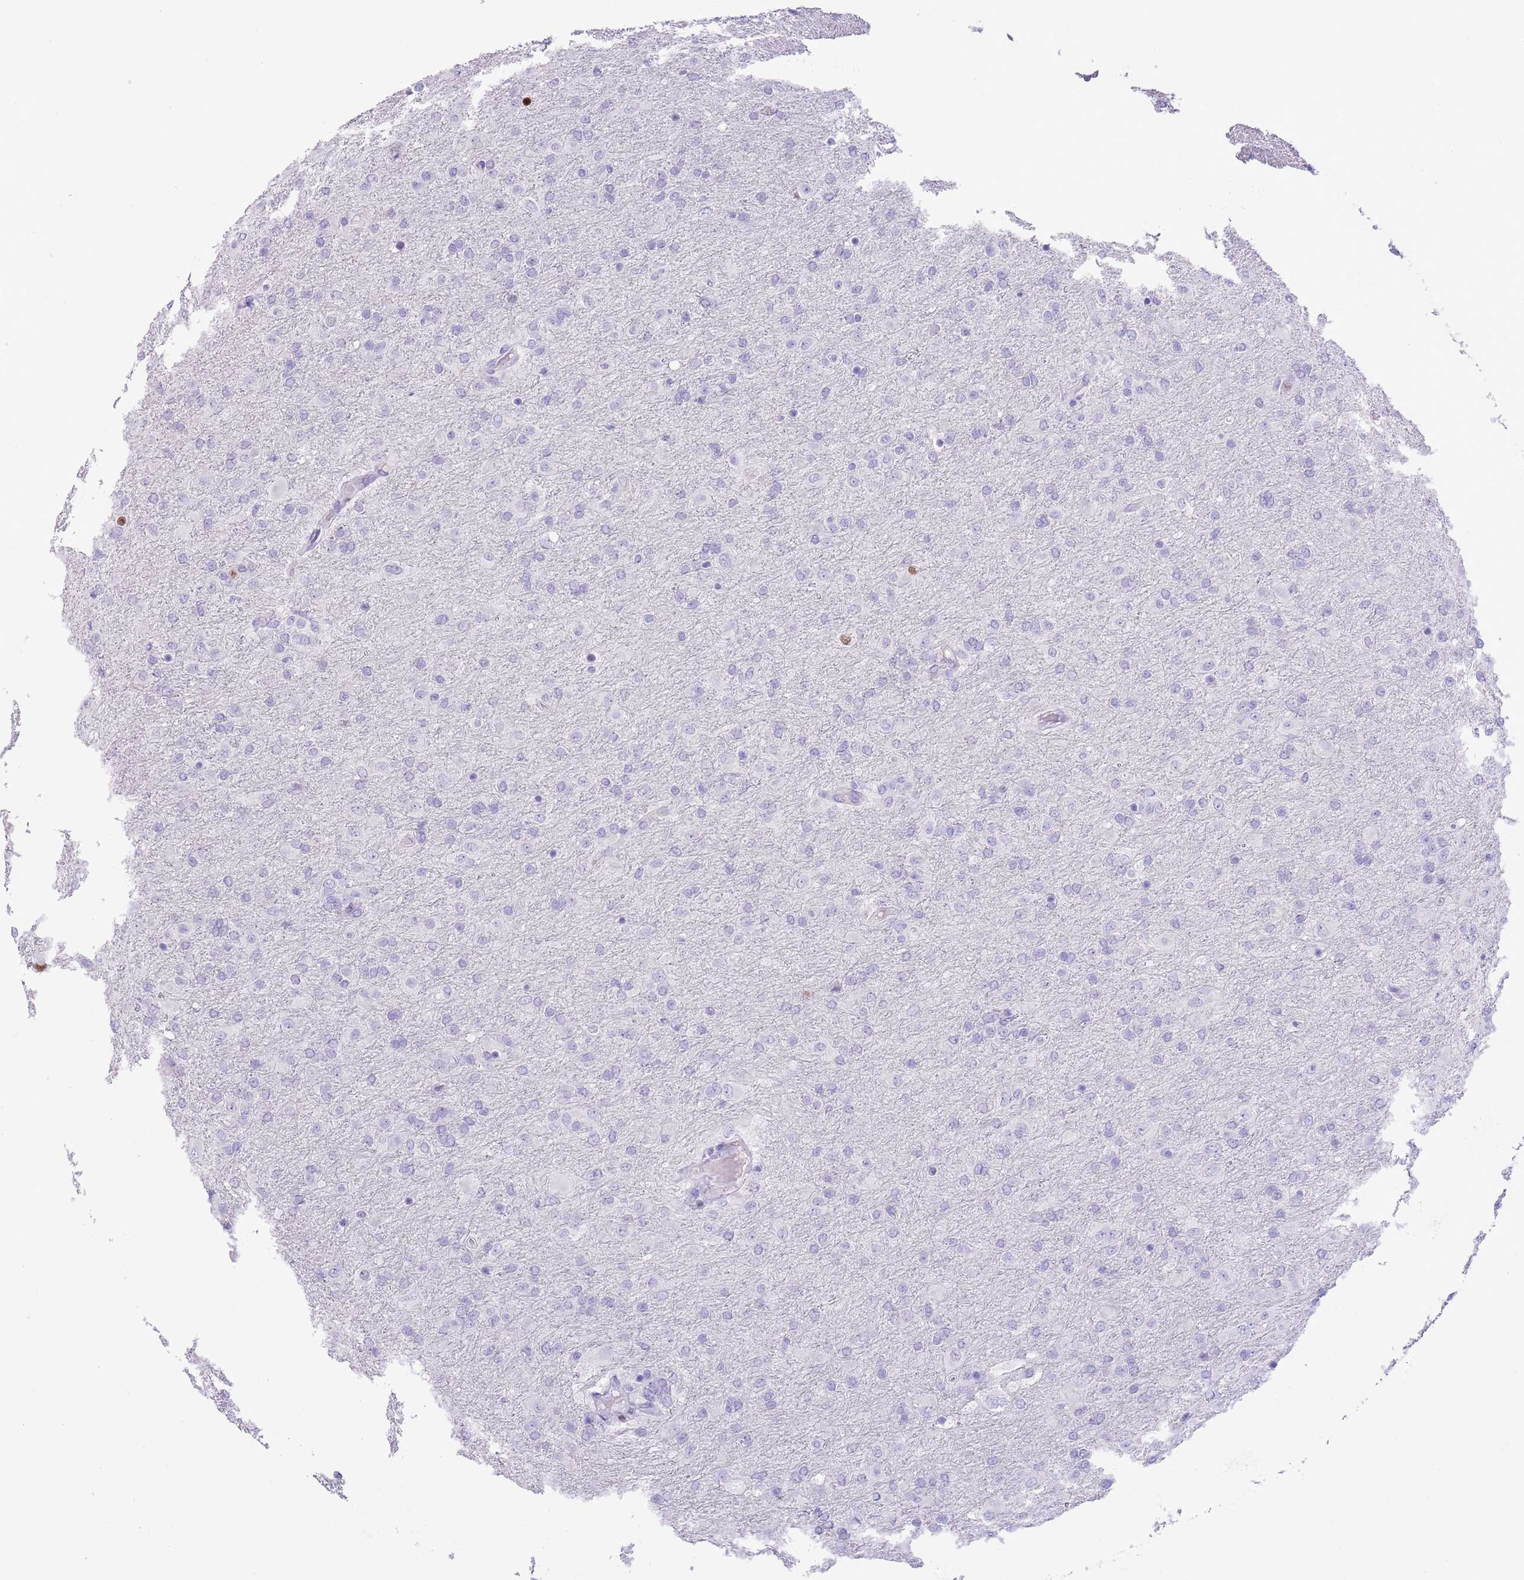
{"staining": {"intensity": "negative", "quantity": "none", "location": "none"}, "tissue": "glioma", "cell_type": "Tumor cells", "image_type": "cancer", "snomed": [{"axis": "morphology", "description": "Glioma, malignant, Low grade"}, {"axis": "topography", "description": "Brain"}], "caption": "Immunohistochemistry of glioma displays no positivity in tumor cells. (DAB (3,3'-diaminobenzidine) immunohistochemistry visualized using brightfield microscopy, high magnification).", "gene": "BCL11B", "patient": {"sex": "male", "age": 65}}